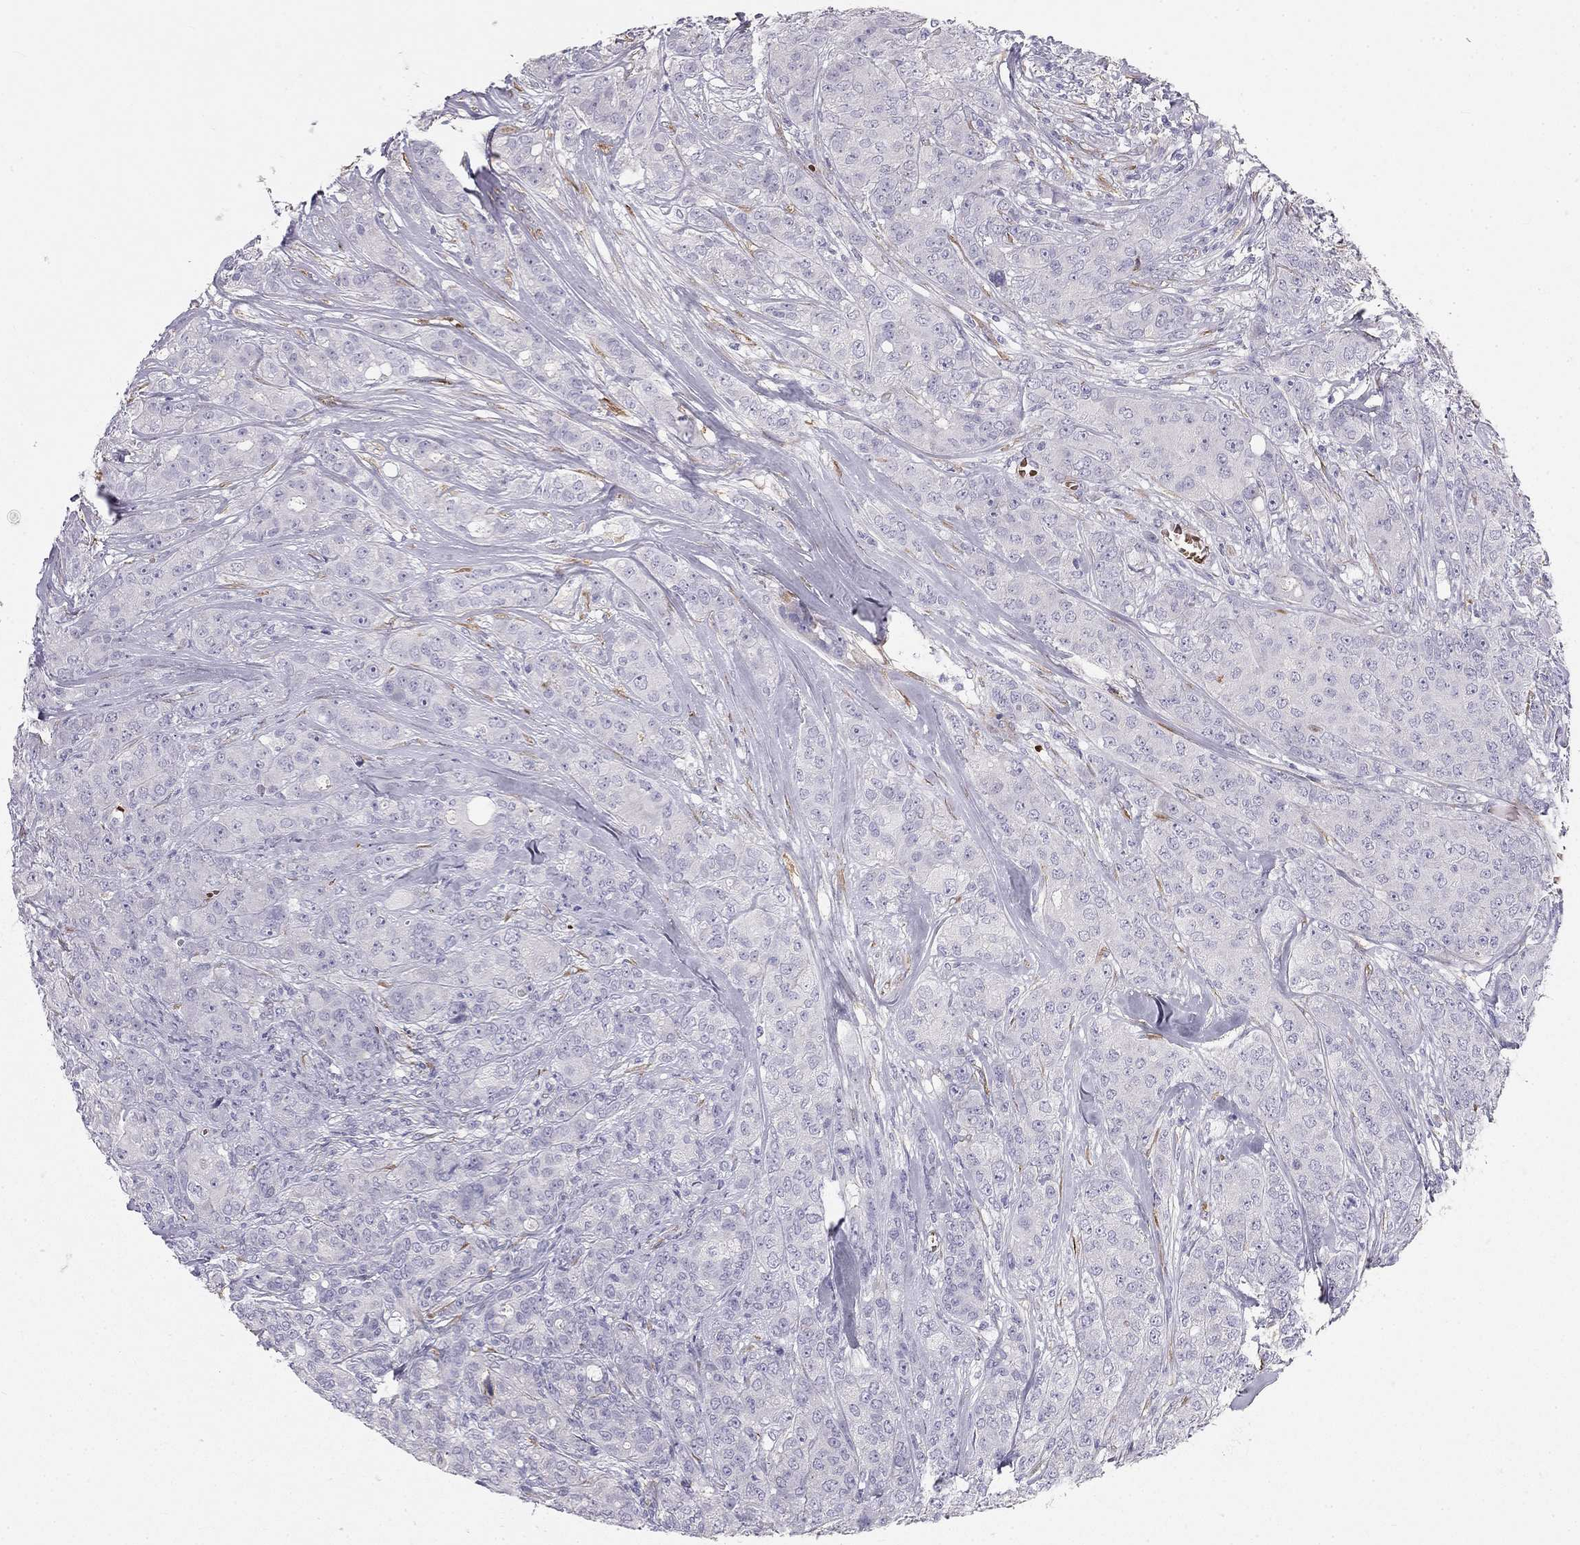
{"staining": {"intensity": "negative", "quantity": "none", "location": "none"}, "tissue": "breast cancer", "cell_type": "Tumor cells", "image_type": "cancer", "snomed": [{"axis": "morphology", "description": "Duct carcinoma"}, {"axis": "topography", "description": "Breast"}], "caption": "Tumor cells show no significant staining in breast cancer (invasive ductal carcinoma).", "gene": "RHD", "patient": {"sex": "female", "age": 43}}